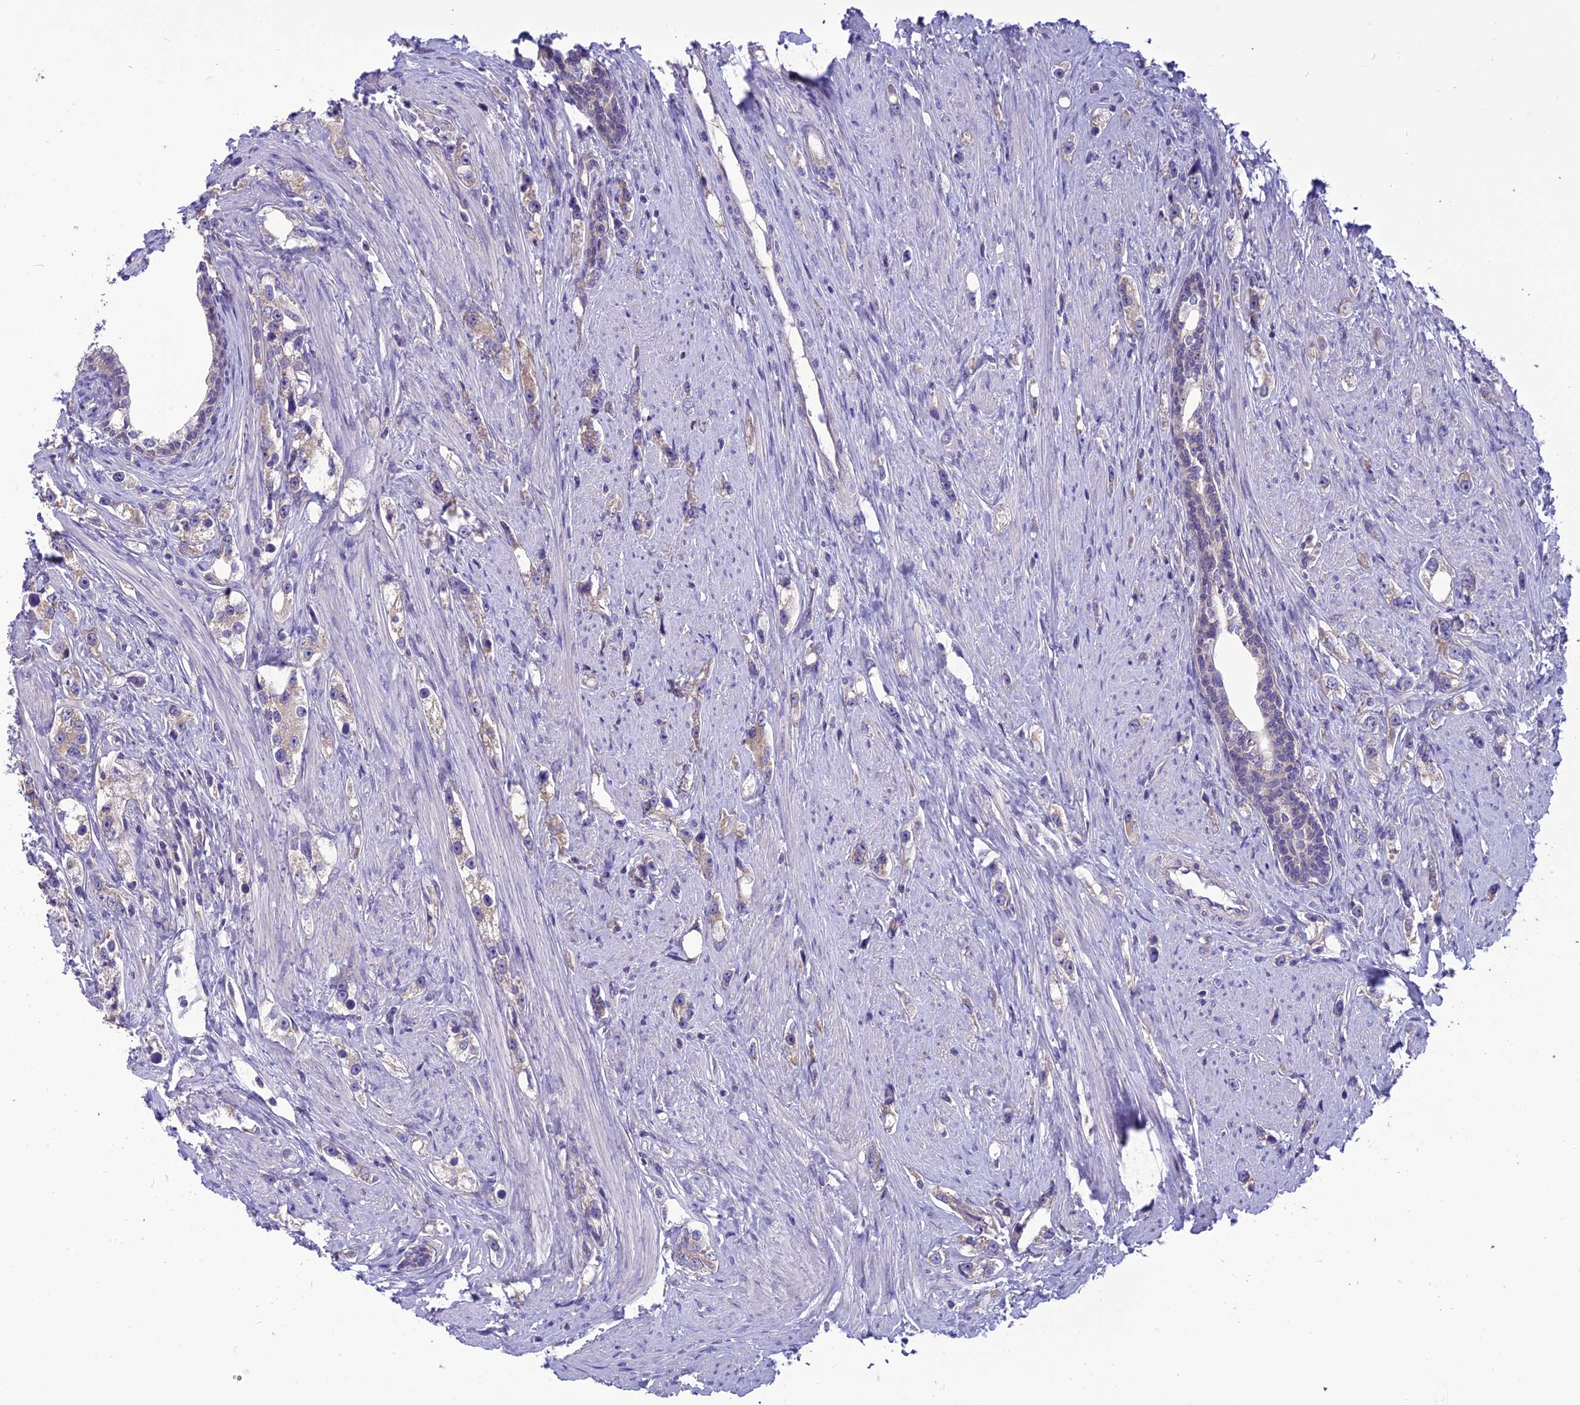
{"staining": {"intensity": "negative", "quantity": "none", "location": "none"}, "tissue": "prostate cancer", "cell_type": "Tumor cells", "image_type": "cancer", "snomed": [{"axis": "morphology", "description": "Adenocarcinoma, High grade"}, {"axis": "topography", "description": "Prostate"}], "caption": "Protein analysis of prostate high-grade adenocarcinoma reveals no significant positivity in tumor cells.", "gene": "PSMF1", "patient": {"sex": "male", "age": 63}}